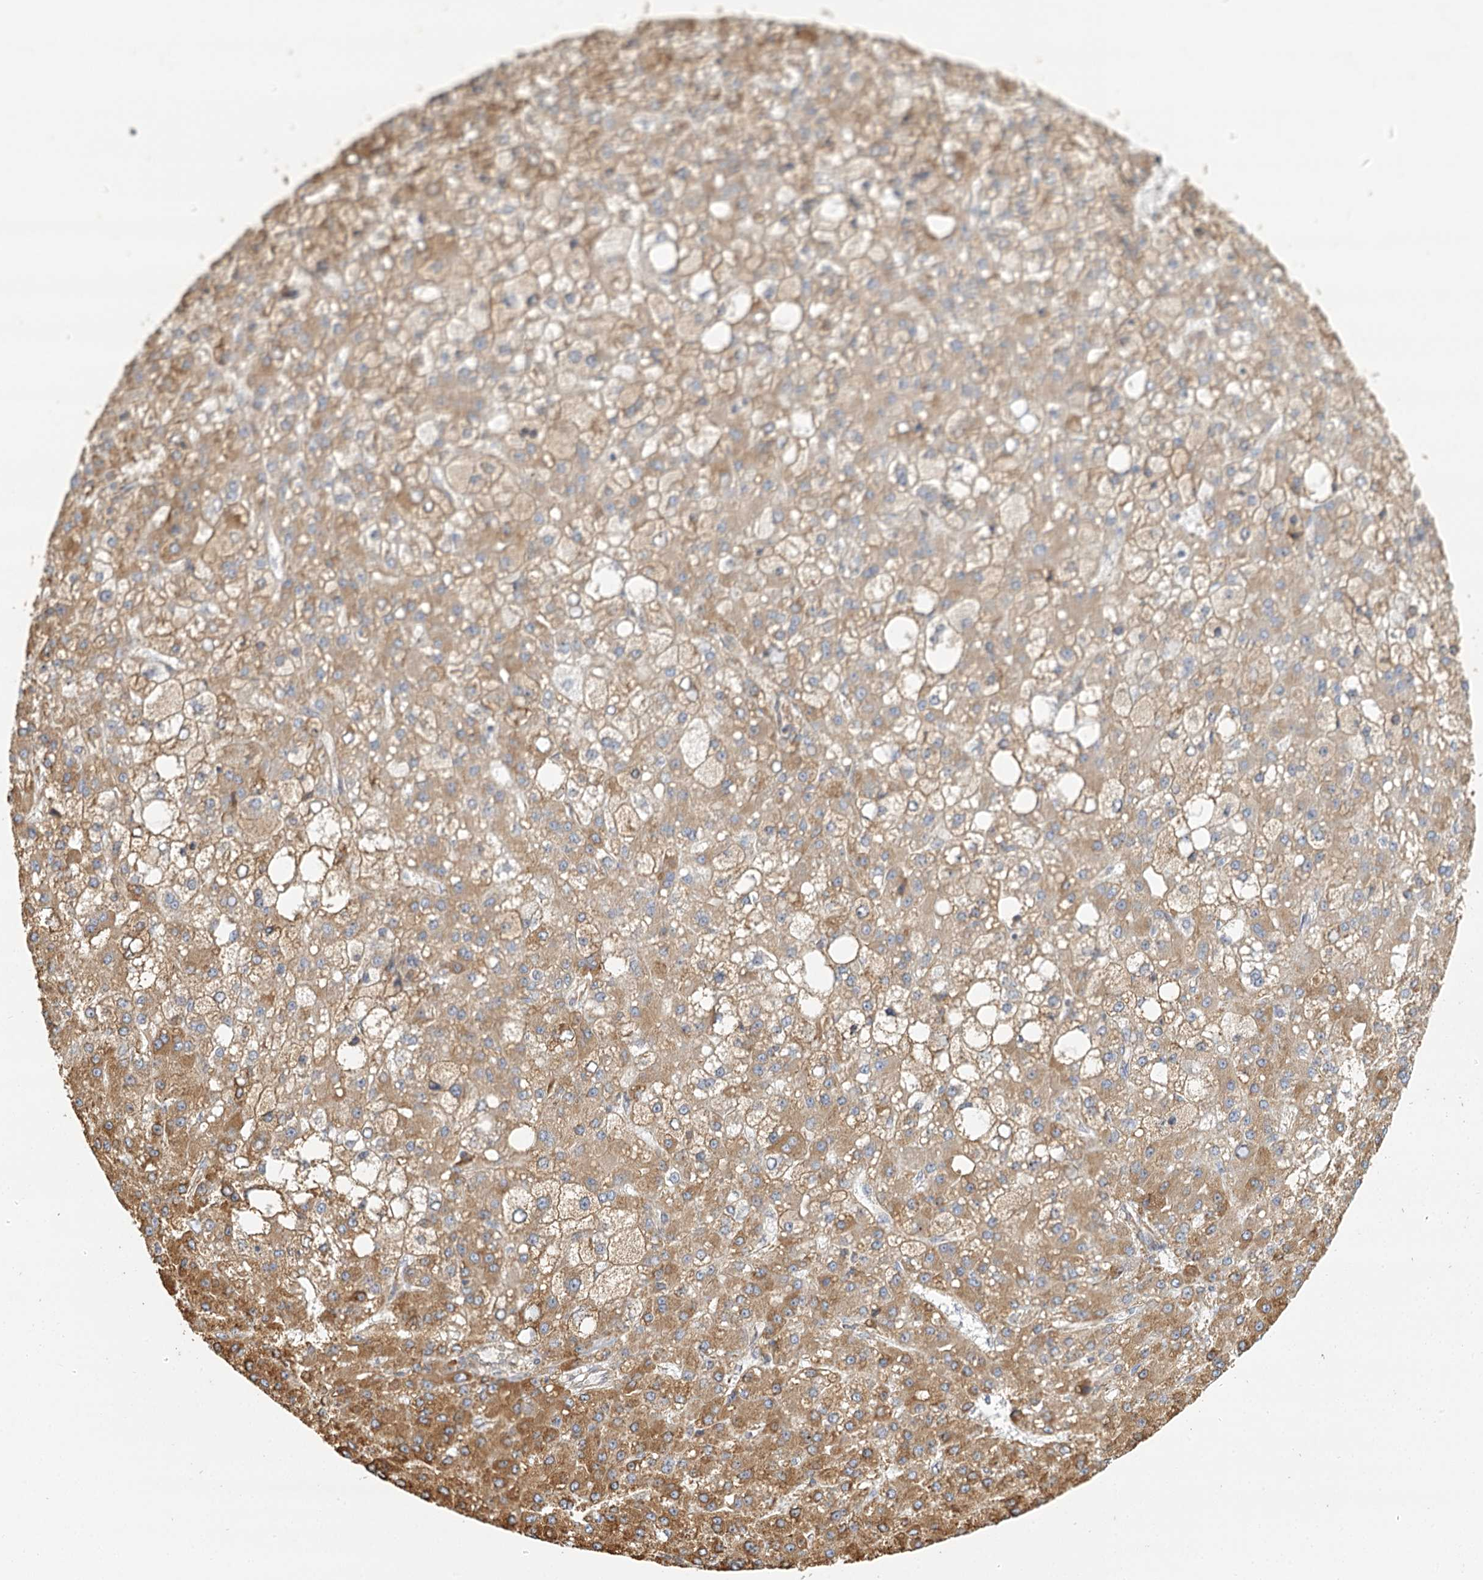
{"staining": {"intensity": "moderate", "quantity": ">75%", "location": "cytoplasmic/membranous"}, "tissue": "liver cancer", "cell_type": "Tumor cells", "image_type": "cancer", "snomed": [{"axis": "morphology", "description": "Carcinoma, Hepatocellular, NOS"}, {"axis": "topography", "description": "Liver"}], "caption": "There is medium levels of moderate cytoplasmic/membranous expression in tumor cells of liver hepatocellular carcinoma, as demonstrated by immunohistochemical staining (brown color).", "gene": "TAS1R1", "patient": {"sex": "male", "age": 67}}